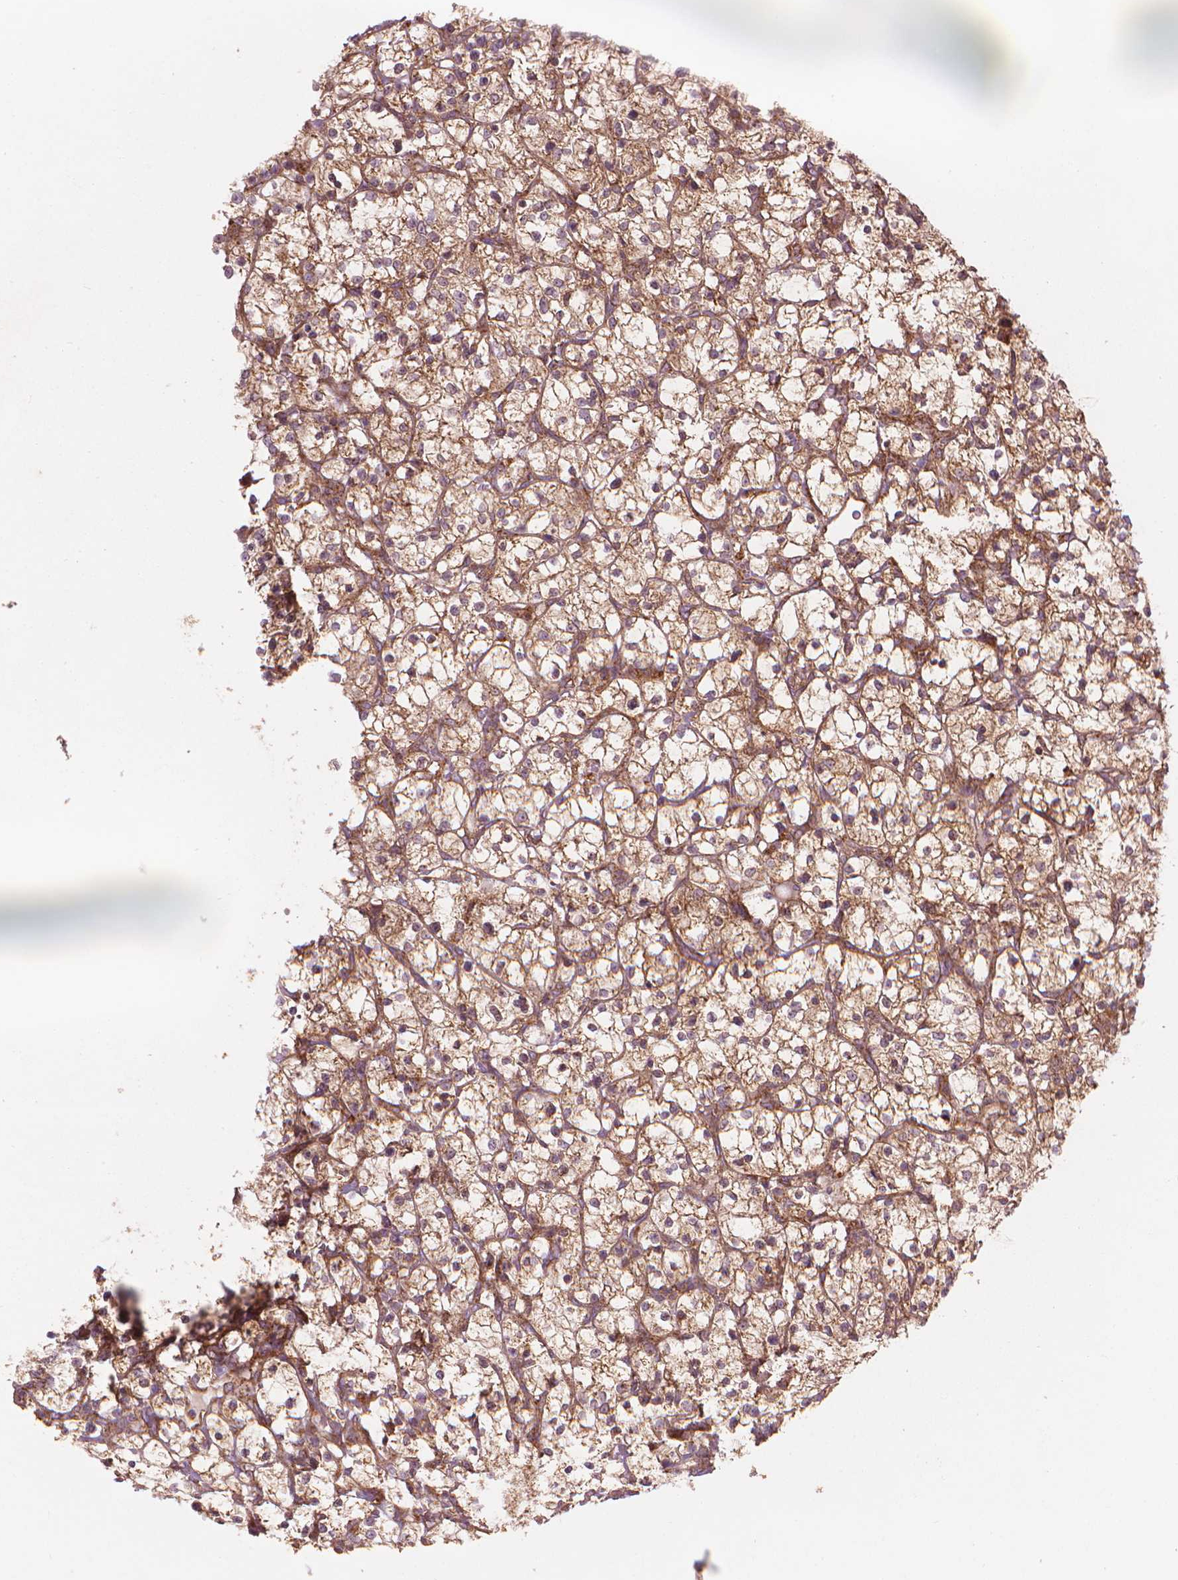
{"staining": {"intensity": "moderate", "quantity": "25%-75%", "location": "cytoplasmic/membranous"}, "tissue": "renal cancer", "cell_type": "Tumor cells", "image_type": "cancer", "snomed": [{"axis": "morphology", "description": "Adenocarcinoma, NOS"}, {"axis": "topography", "description": "Kidney"}], "caption": "Renal cancer (adenocarcinoma) stained with a brown dye exhibits moderate cytoplasmic/membranous positive expression in approximately 25%-75% of tumor cells.", "gene": "VARS2", "patient": {"sex": "female", "age": 64}}